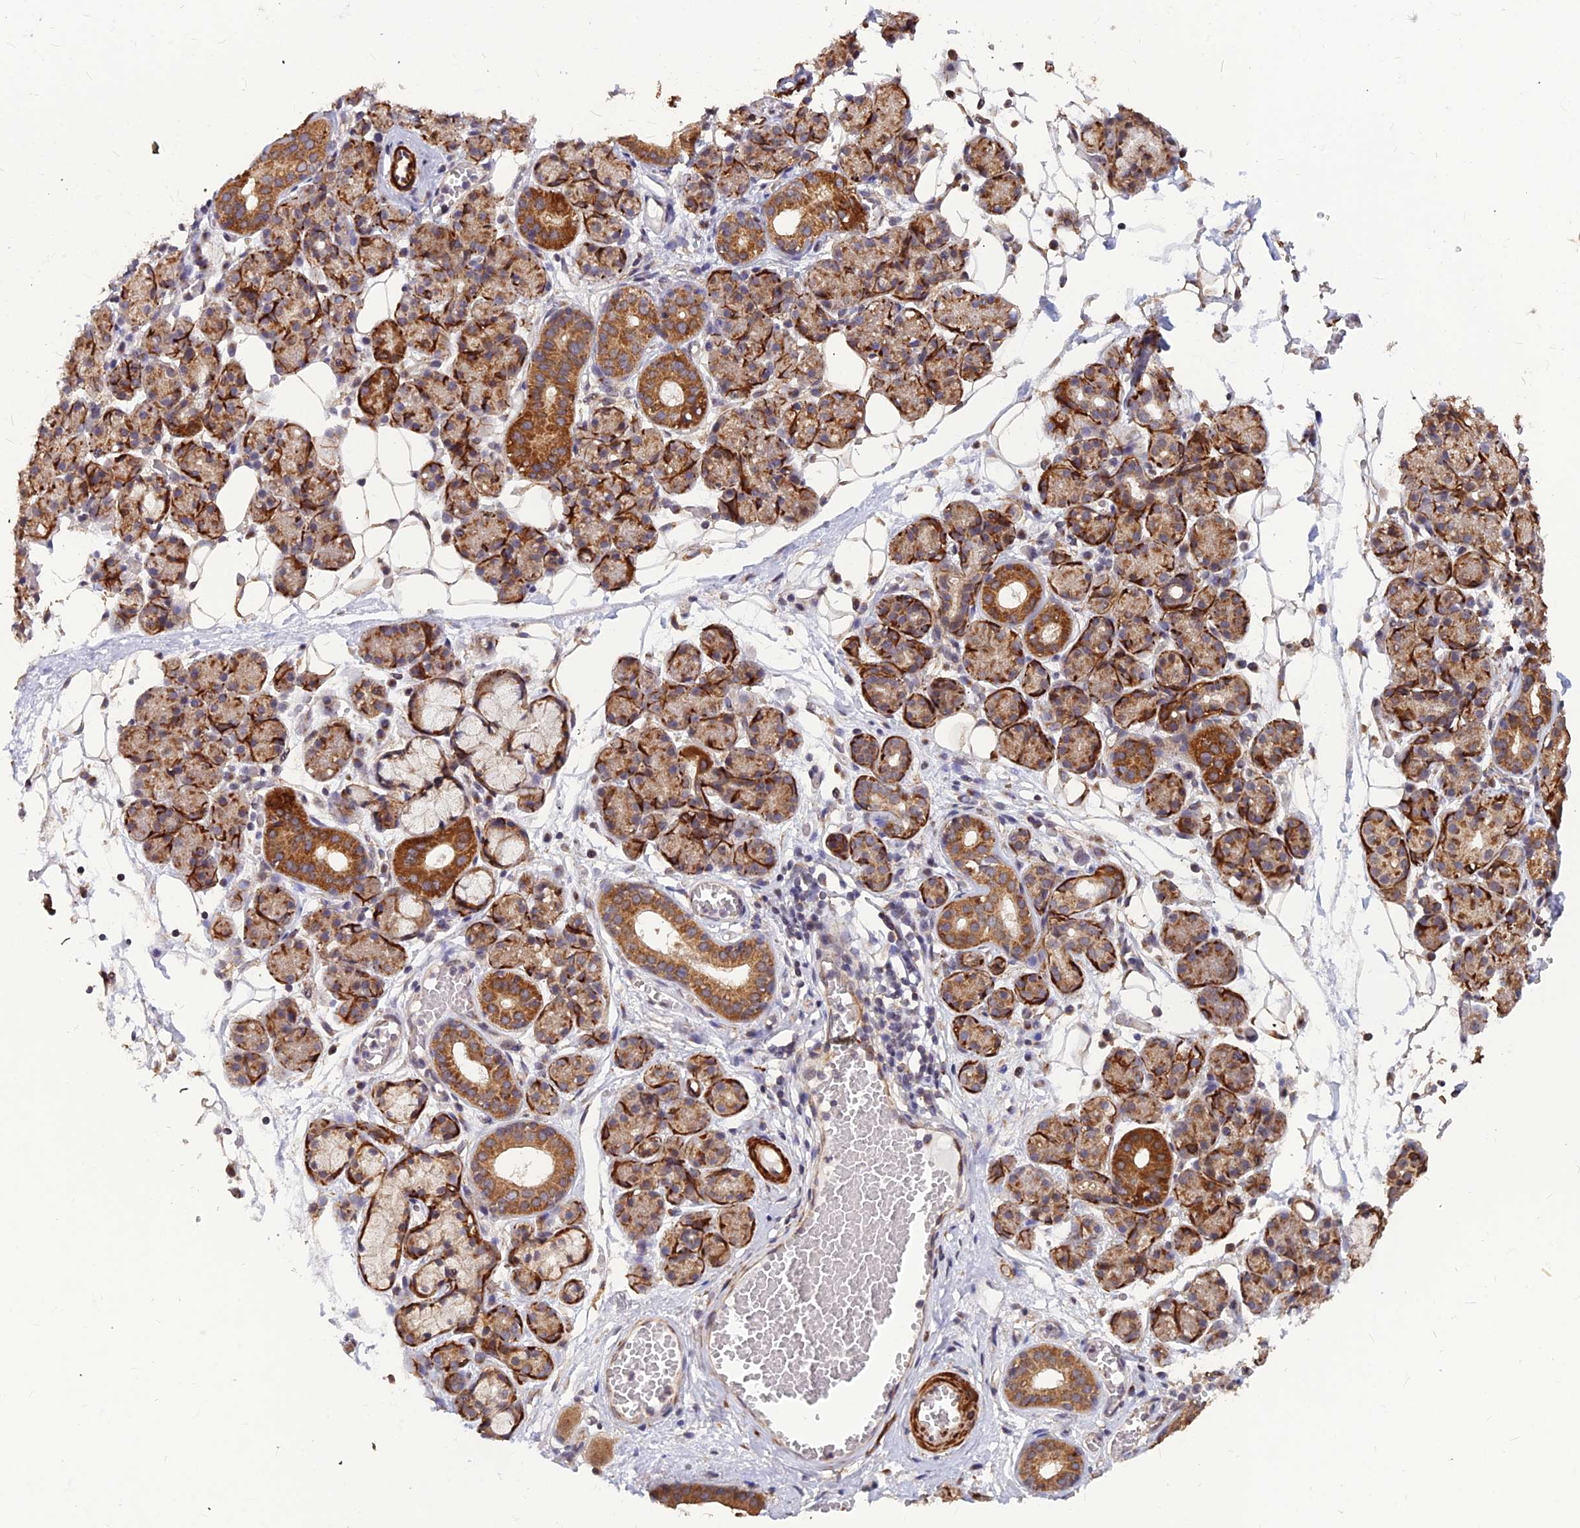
{"staining": {"intensity": "moderate", "quantity": ">75%", "location": "cytoplasmic/membranous"}, "tissue": "salivary gland", "cell_type": "Glandular cells", "image_type": "normal", "snomed": [{"axis": "morphology", "description": "Normal tissue, NOS"}, {"axis": "topography", "description": "Salivary gland"}], "caption": "Immunohistochemical staining of unremarkable human salivary gland displays medium levels of moderate cytoplasmic/membranous expression in about >75% of glandular cells.", "gene": "LEKR1", "patient": {"sex": "male", "age": 63}}